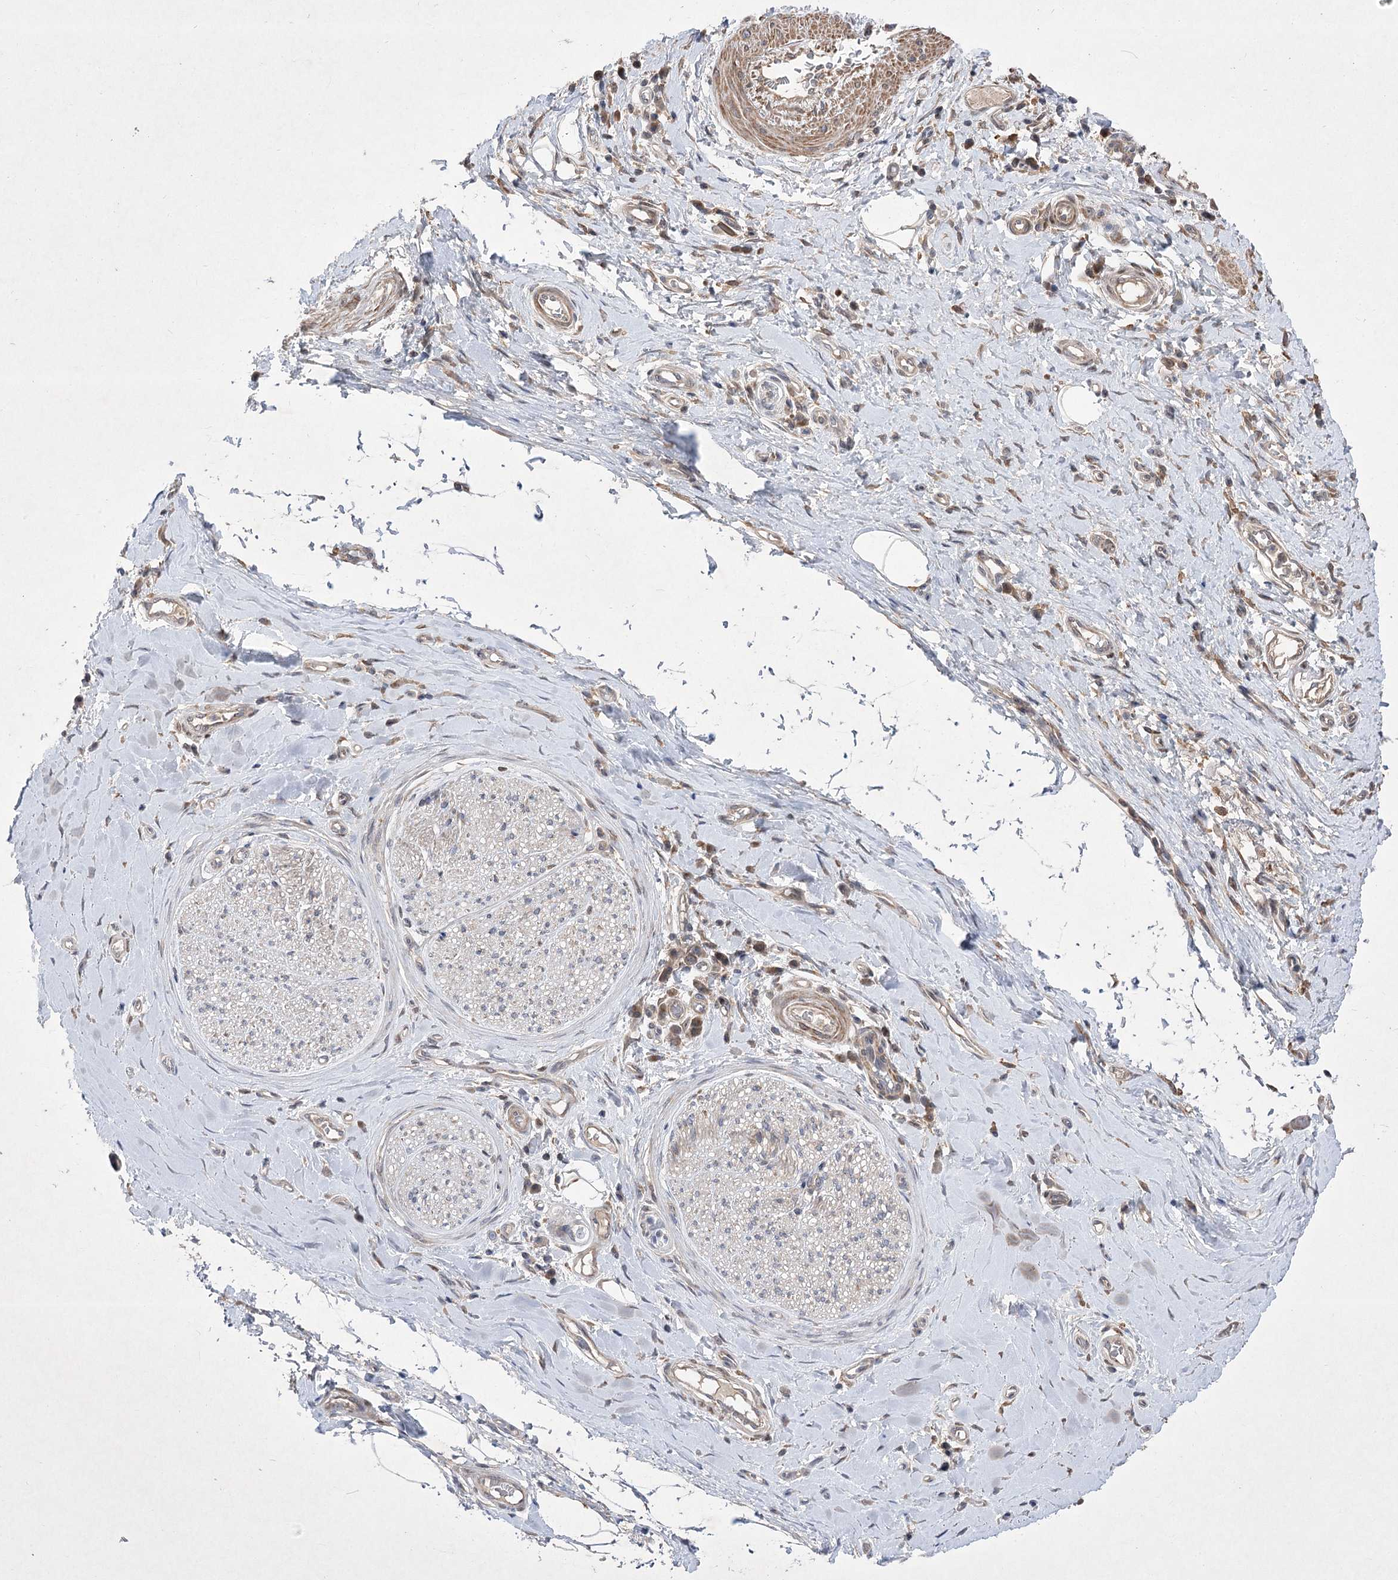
{"staining": {"intensity": "weak", "quantity": ">75%", "location": "cytoplasmic/membranous"}, "tissue": "adipose tissue", "cell_type": "Adipocytes", "image_type": "normal", "snomed": [{"axis": "morphology", "description": "Normal tissue, NOS"}, {"axis": "morphology", "description": "Adenocarcinoma, NOS"}, {"axis": "topography", "description": "Esophagus"}, {"axis": "topography", "description": "Stomach, upper"}, {"axis": "topography", "description": "Peripheral nerve tissue"}], "caption": "Immunohistochemistry (IHC) of benign adipose tissue displays low levels of weak cytoplasmic/membranous positivity in approximately >75% of adipocytes. (brown staining indicates protein expression, while blue staining denotes nuclei).", "gene": "HELT", "patient": {"sex": "male", "age": 62}}